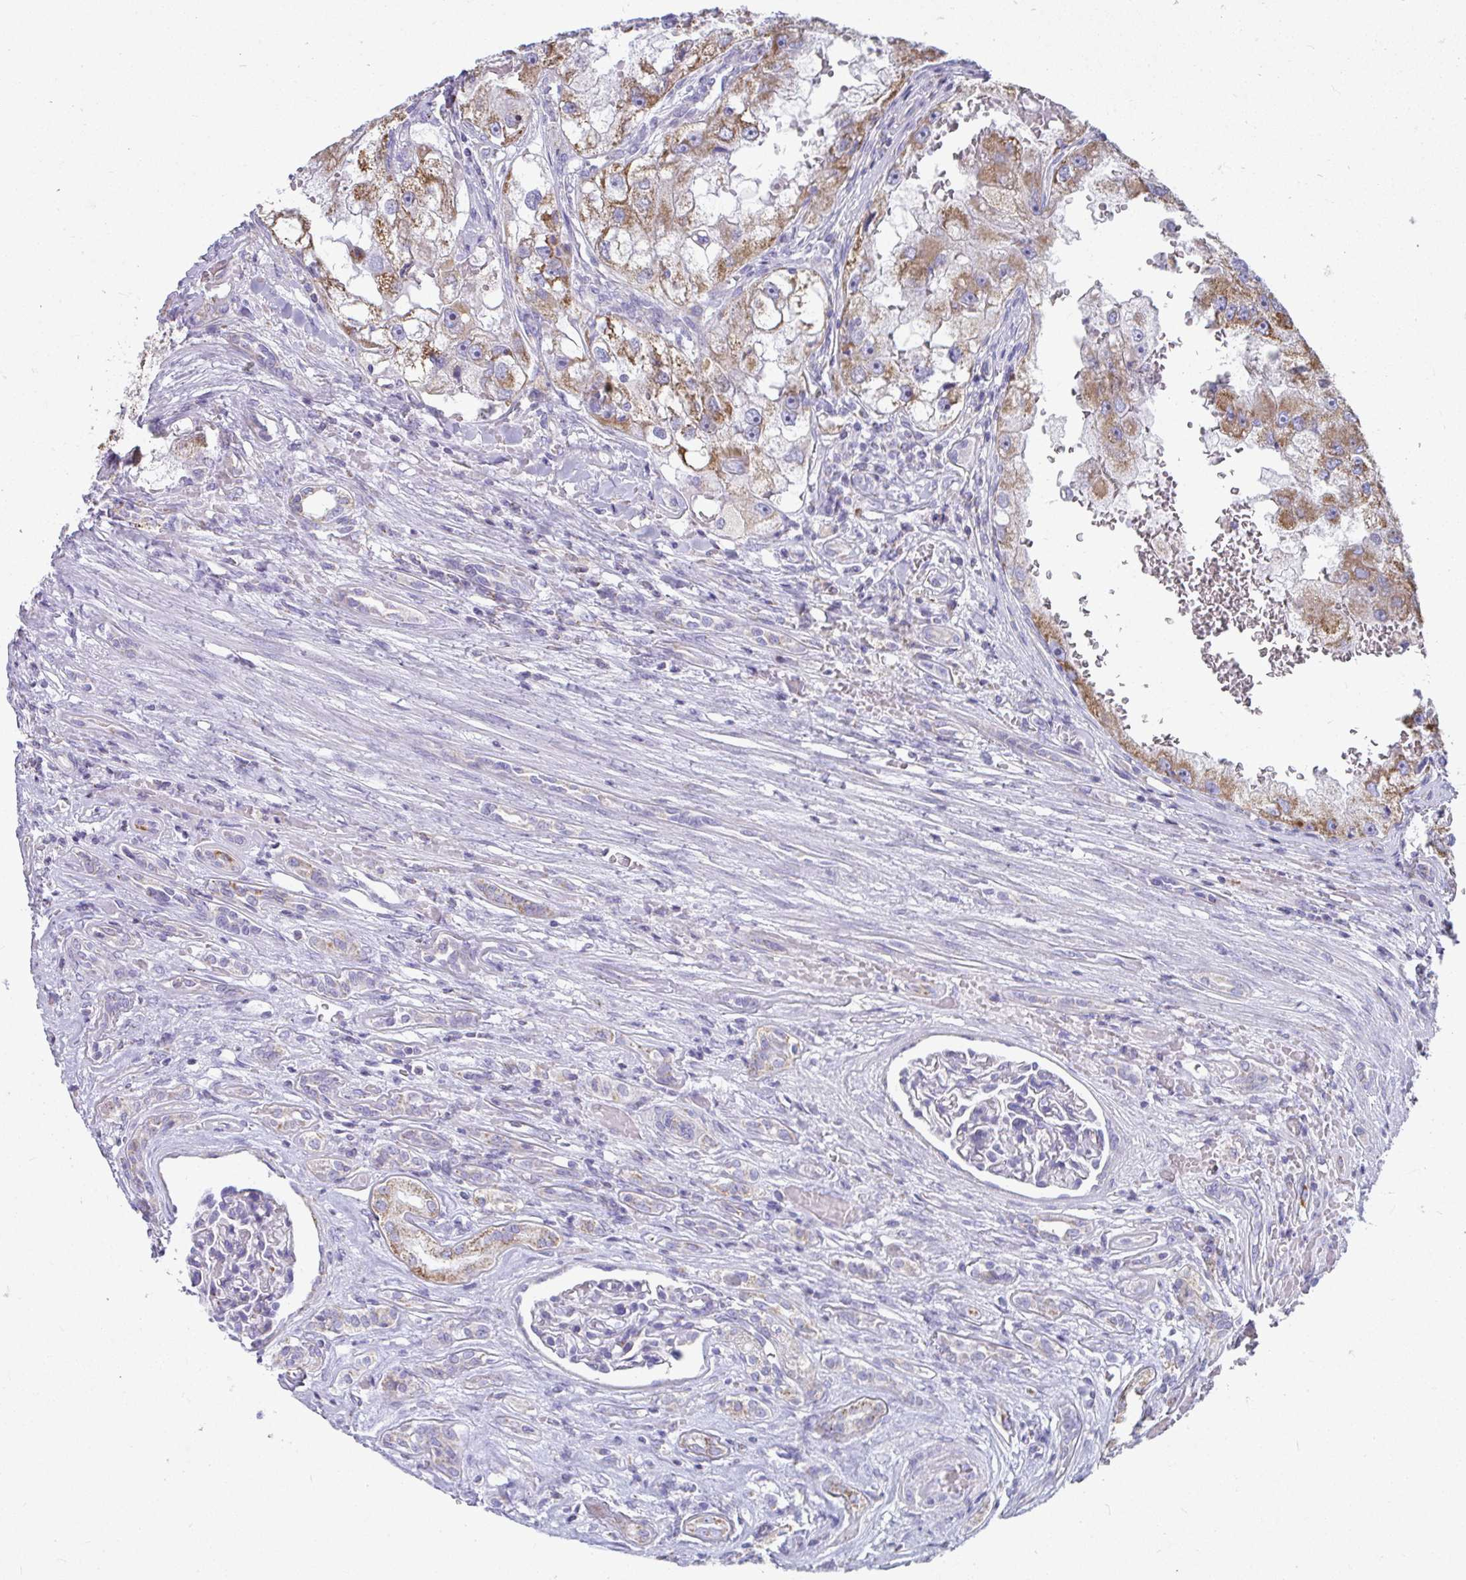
{"staining": {"intensity": "moderate", "quantity": ">75%", "location": "cytoplasmic/membranous"}, "tissue": "renal cancer", "cell_type": "Tumor cells", "image_type": "cancer", "snomed": [{"axis": "morphology", "description": "Adenocarcinoma, NOS"}, {"axis": "topography", "description": "Kidney"}], "caption": "The histopathology image reveals immunohistochemical staining of renal cancer (adenocarcinoma). There is moderate cytoplasmic/membranous staining is identified in about >75% of tumor cells.", "gene": "SLC6A1", "patient": {"sex": "male", "age": 63}}